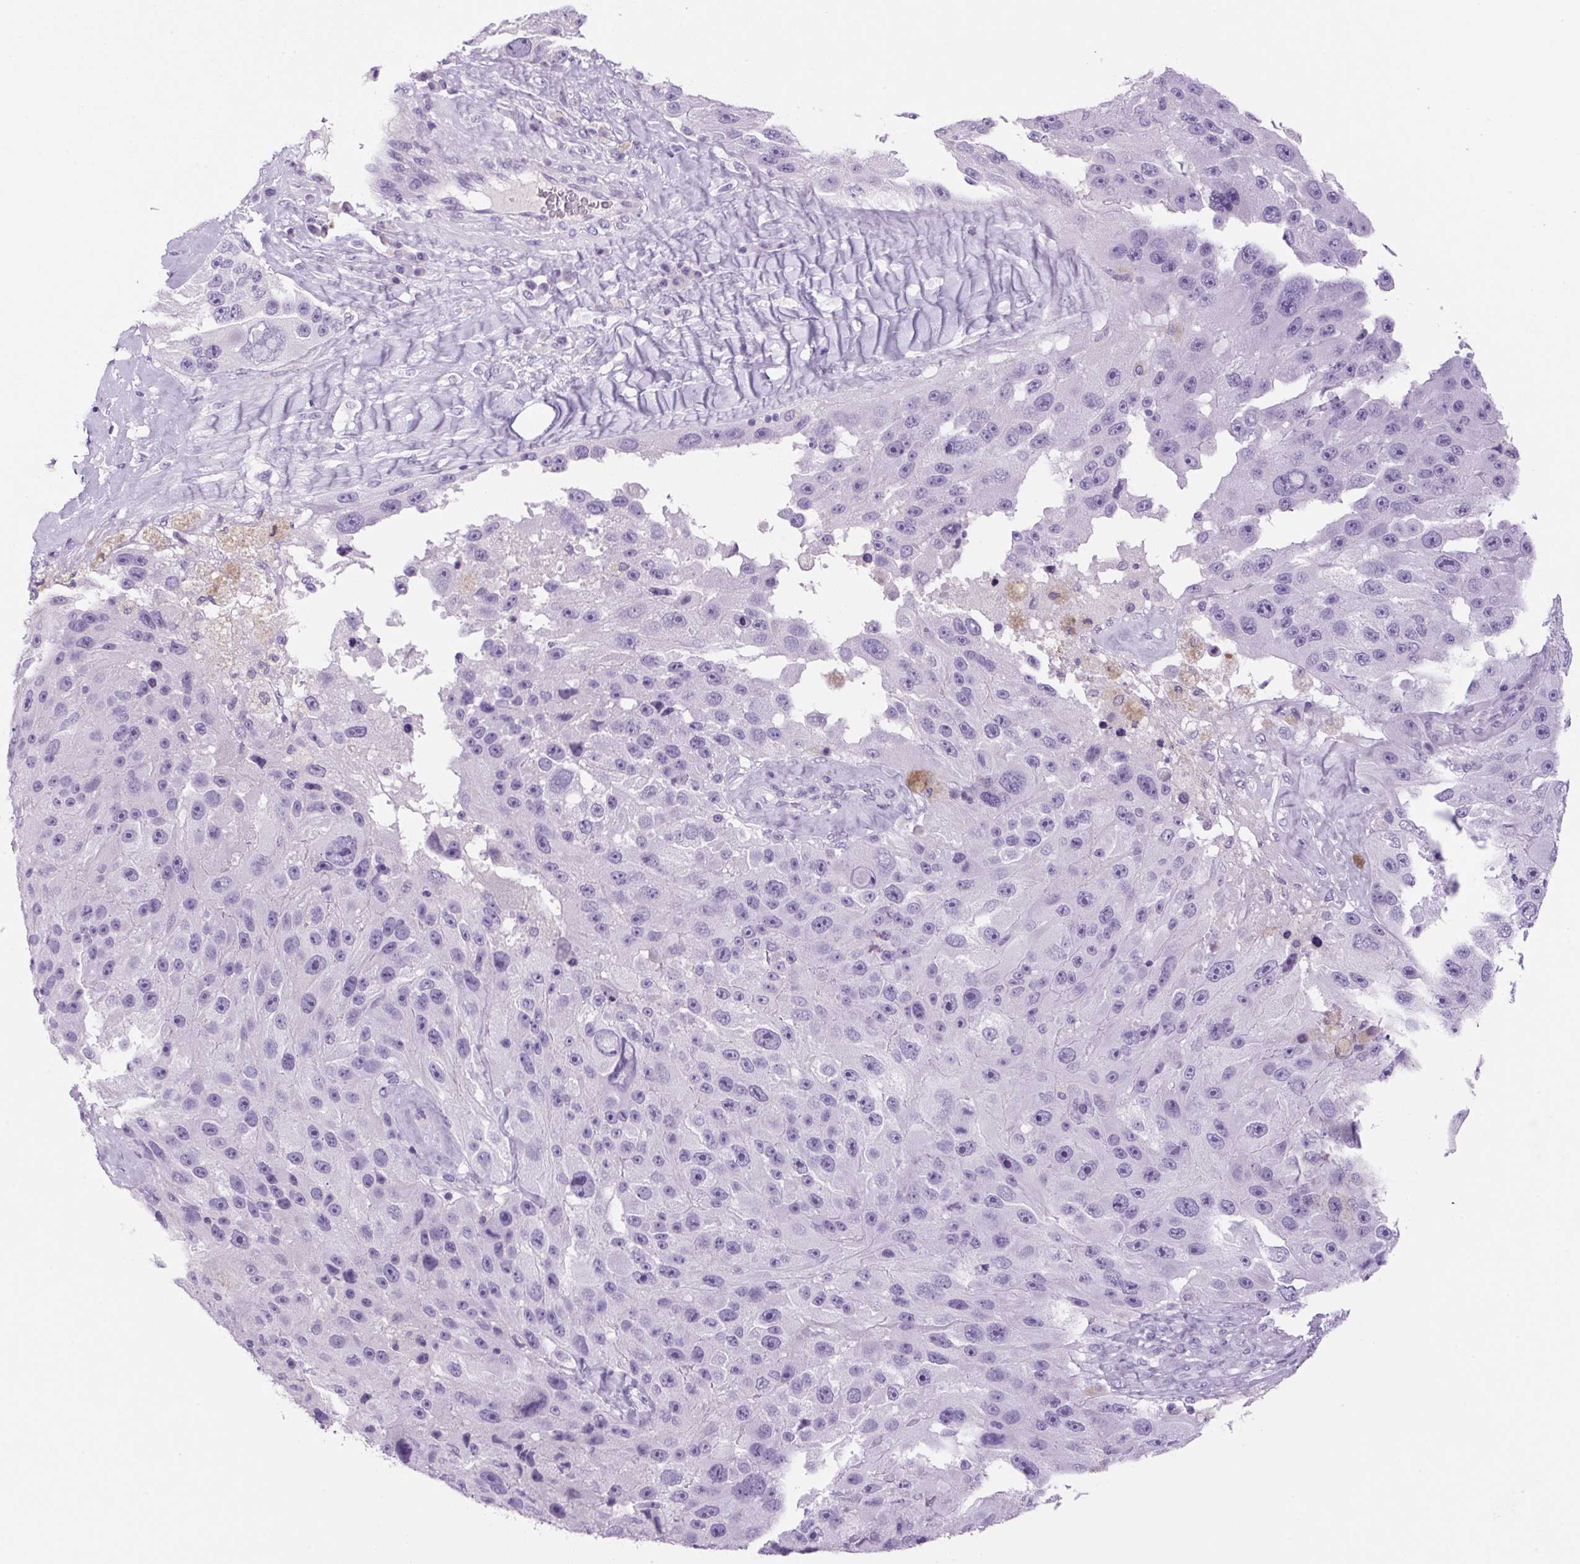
{"staining": {"intensity": "negative", "quantity": "none", "location": "none"}, "tissue": "melanoma", "cell_type": "Tumor cells", "image_type": "cancer", "snomed": [{"axis": "morphology", "description": "Malignant melanoma, Metastatic site"}, {"axis": "topography", "description": "Lymph node"}], "caption": "Image shows no protein expression in tumor cells of melanoma tissue.", "gene": "PRRT1", "patient": {"sex": "male", "age": 62}}